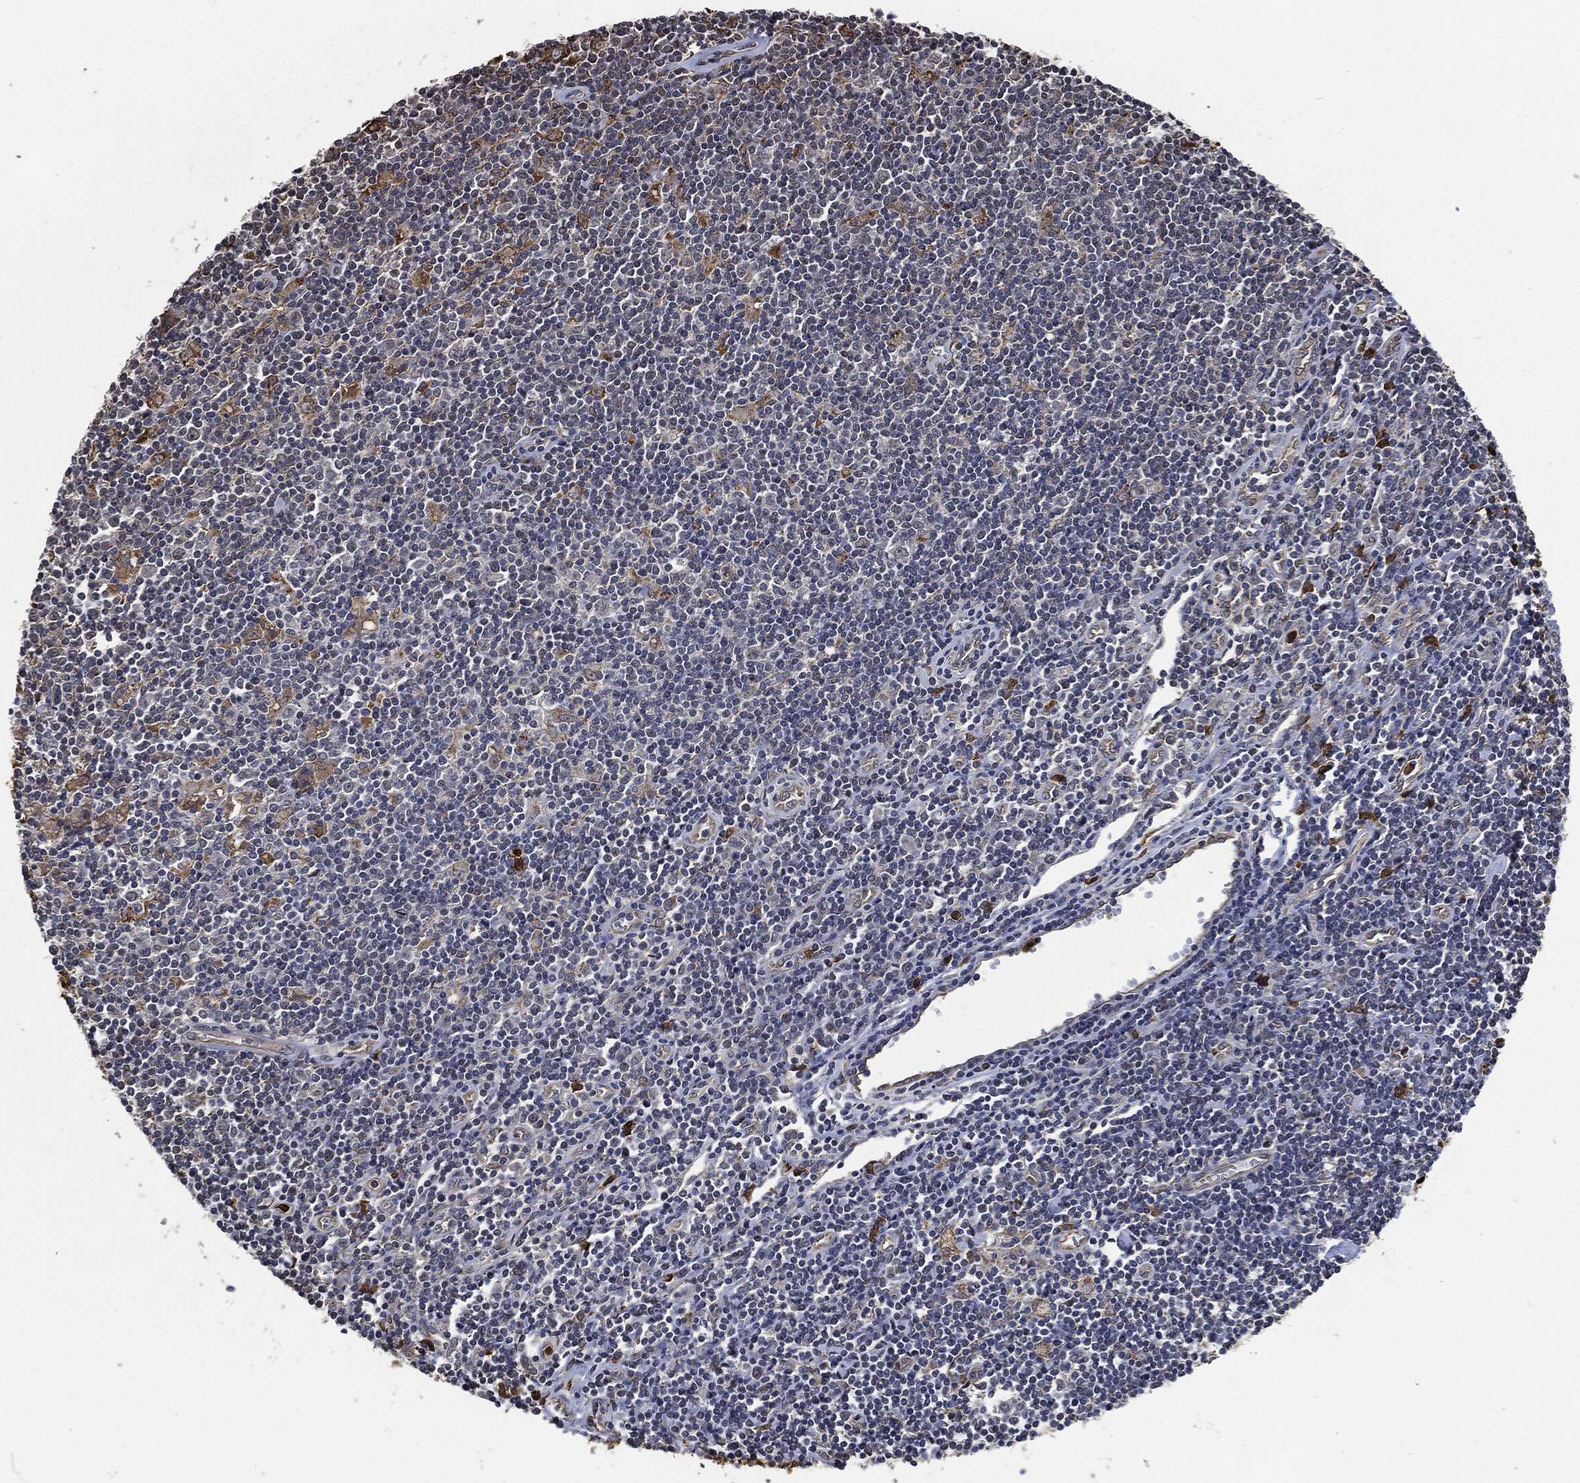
{"staining": {"intensity": "weak", "quantity": "<25%", "location": "cytoplasmic/membranous"}, "tissue": "lymphoma", "cell_type": "Tumor cells", "image_type": "cancer", "snomed": [{"axis": "morphology", "description": "Hodgkin's disease, NOS"}, {"axis": "topography", "description": "Lymph node"}], "caption": "IHC photomicrograph of neoplastic tissue: human lymphoma stained with DAB exhibits no significant protein positivity in tumor cells.", "gene": "S100A9", "patient": {"sex": "male", "age": 40}}